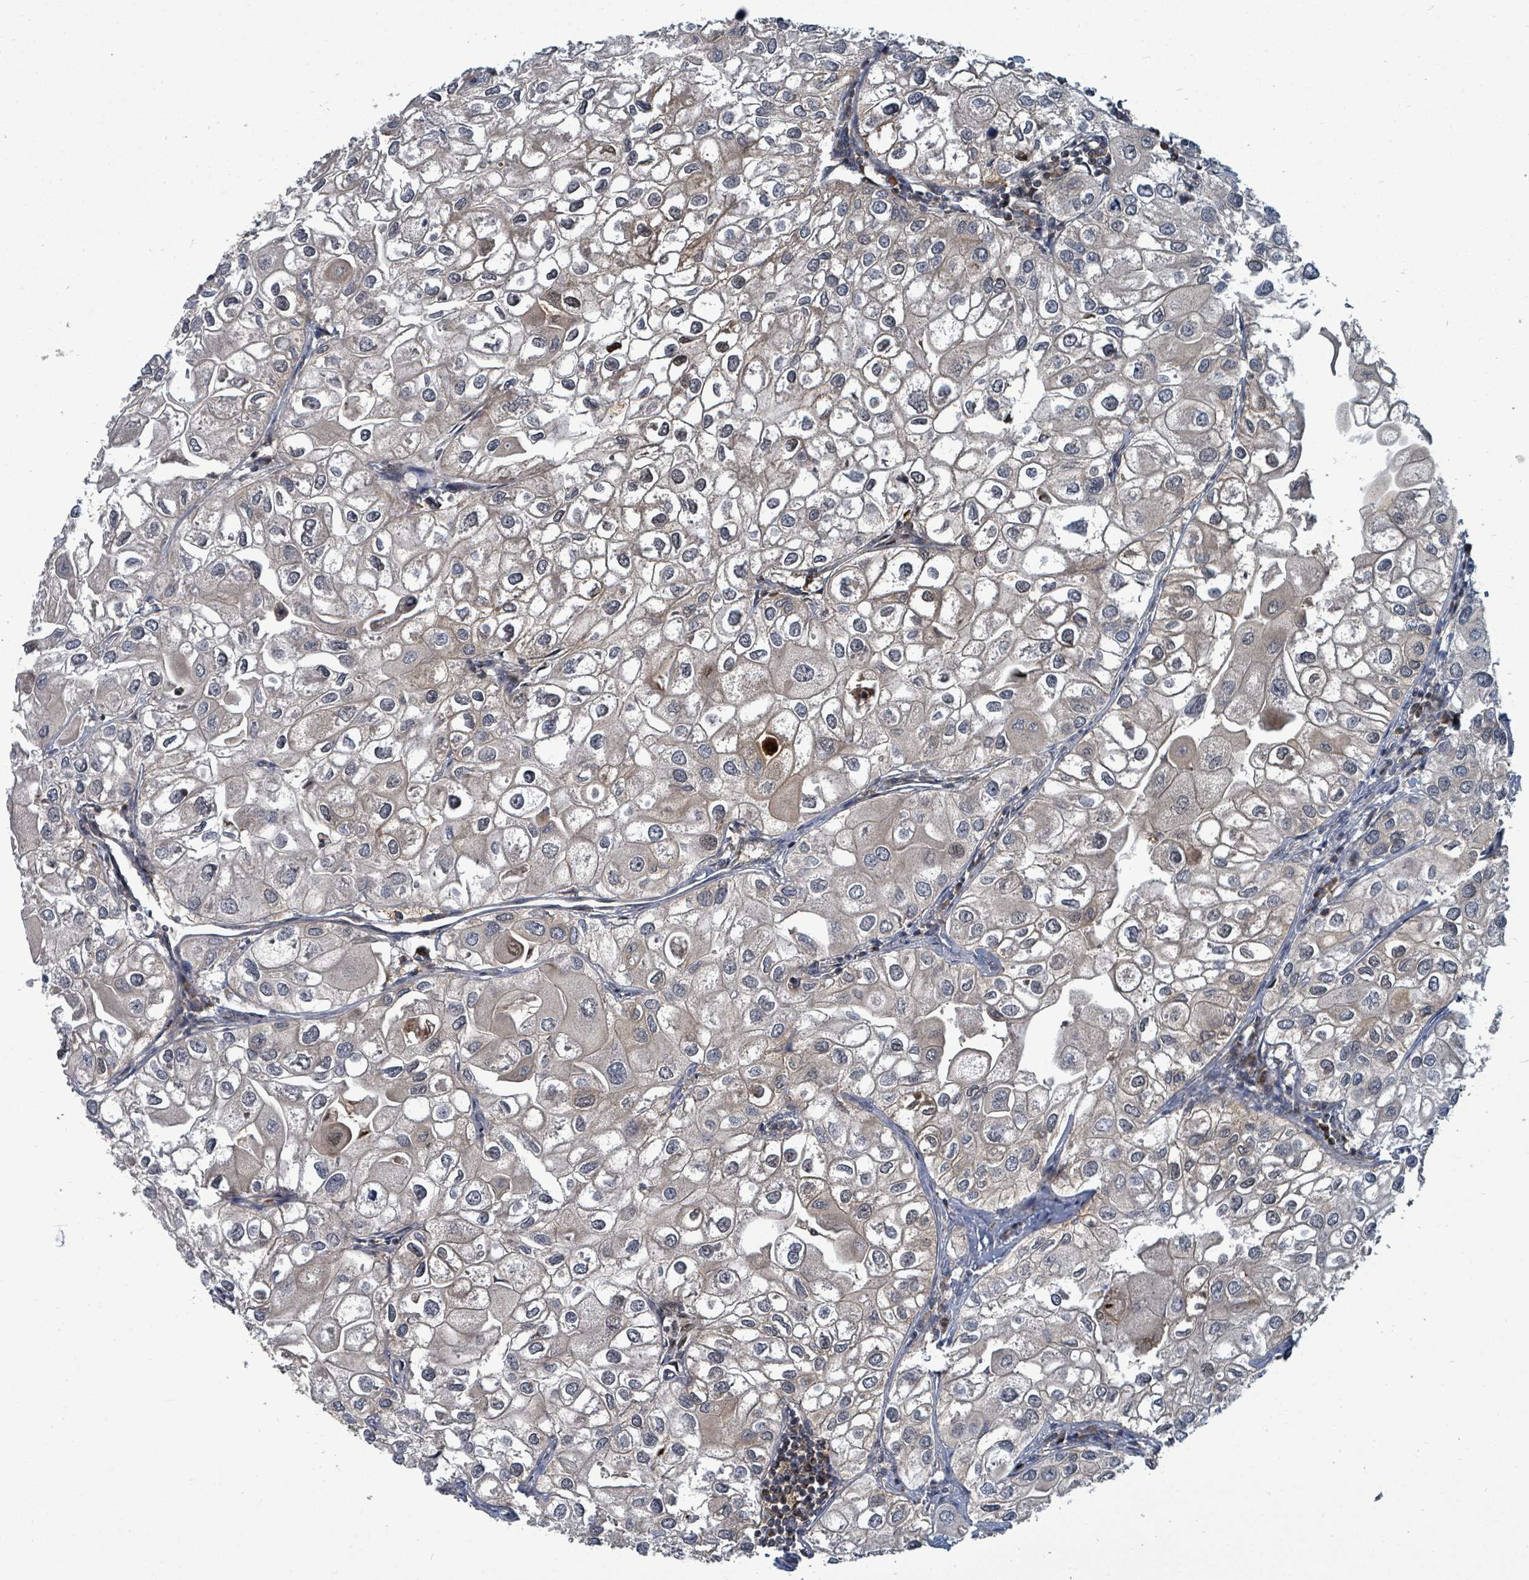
{"staining": {"intensity": "strong", "quantity": "<25%", "location": "cytoplasmic/membranous,nuclear"}, "tissue": "urothelial cancer", "cell_type": "Tumor cells", "image_type": "cancer", "snomed": [{"axis": "morphology", "description": "Urothelial carcinoma, High grade"}, {"axis": "topography", "description": "Urinary bladder"}], "caption": "Immunohistochemical staining of human urothelial cancer displays medium levels of strong cytoplasmic/membranous and nuclear protein expression in about <25% of tumor cells.", "gene": "TRDMT1", "patient": {"sex": "male", "age": 64}}